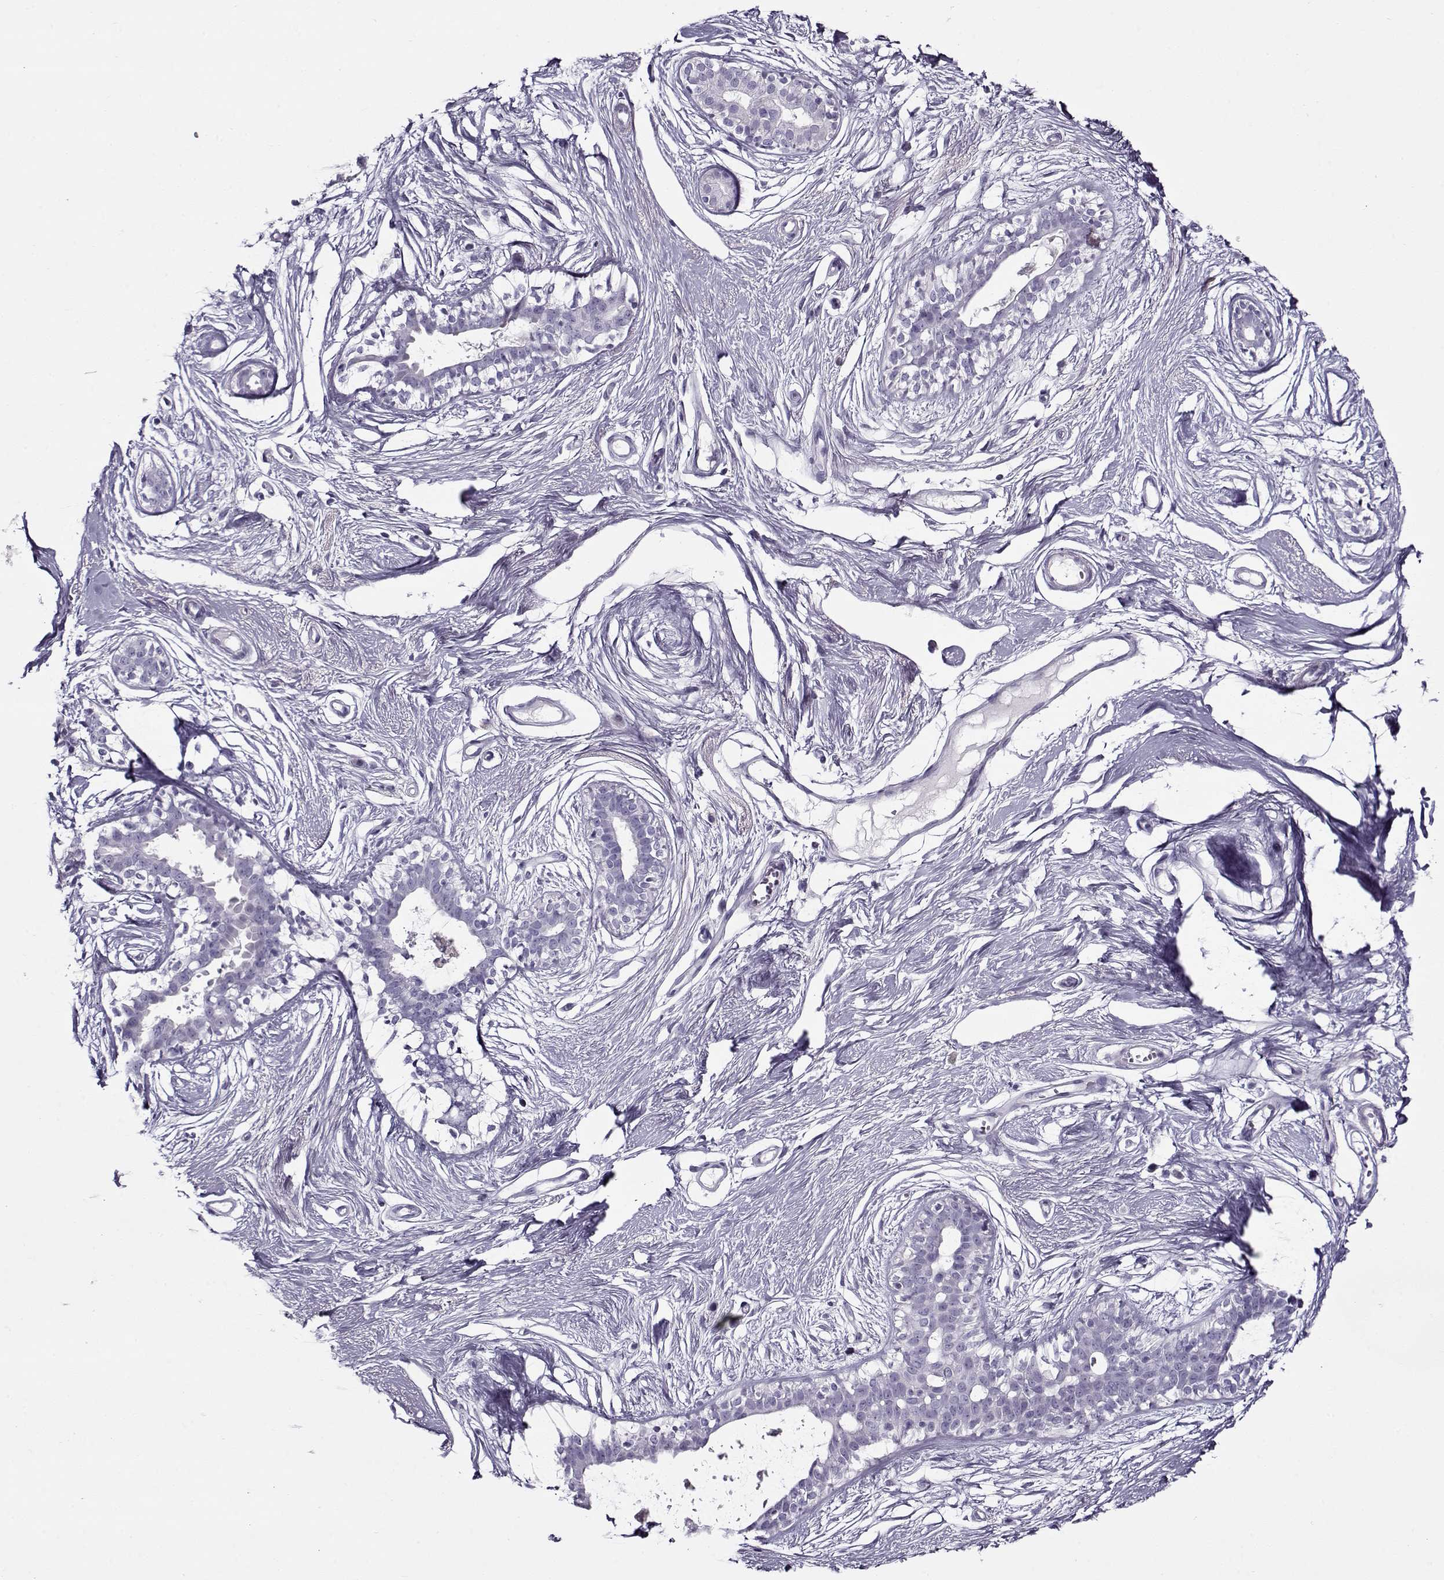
{"staining": {"intensity": "negative", "quantity": "none", "location": "none"}, "tissue": "breast", "cell_type": "Adipocytes", "image_type": "normal", "snomed": [{"axis": "morphology", "description": "Normal tissue, NOS"}, {"axis": "topography", "description": "Breast"}], "caption": "Adipocytes show no significant staining in benign breast. Brightfield microscopy of immunohistochemistry stained with DAB (brown) and hematoxylin (blue), captured at high magnification.", "gene": "GAGE10", "patient": {"sex": "female", "age": 49}}